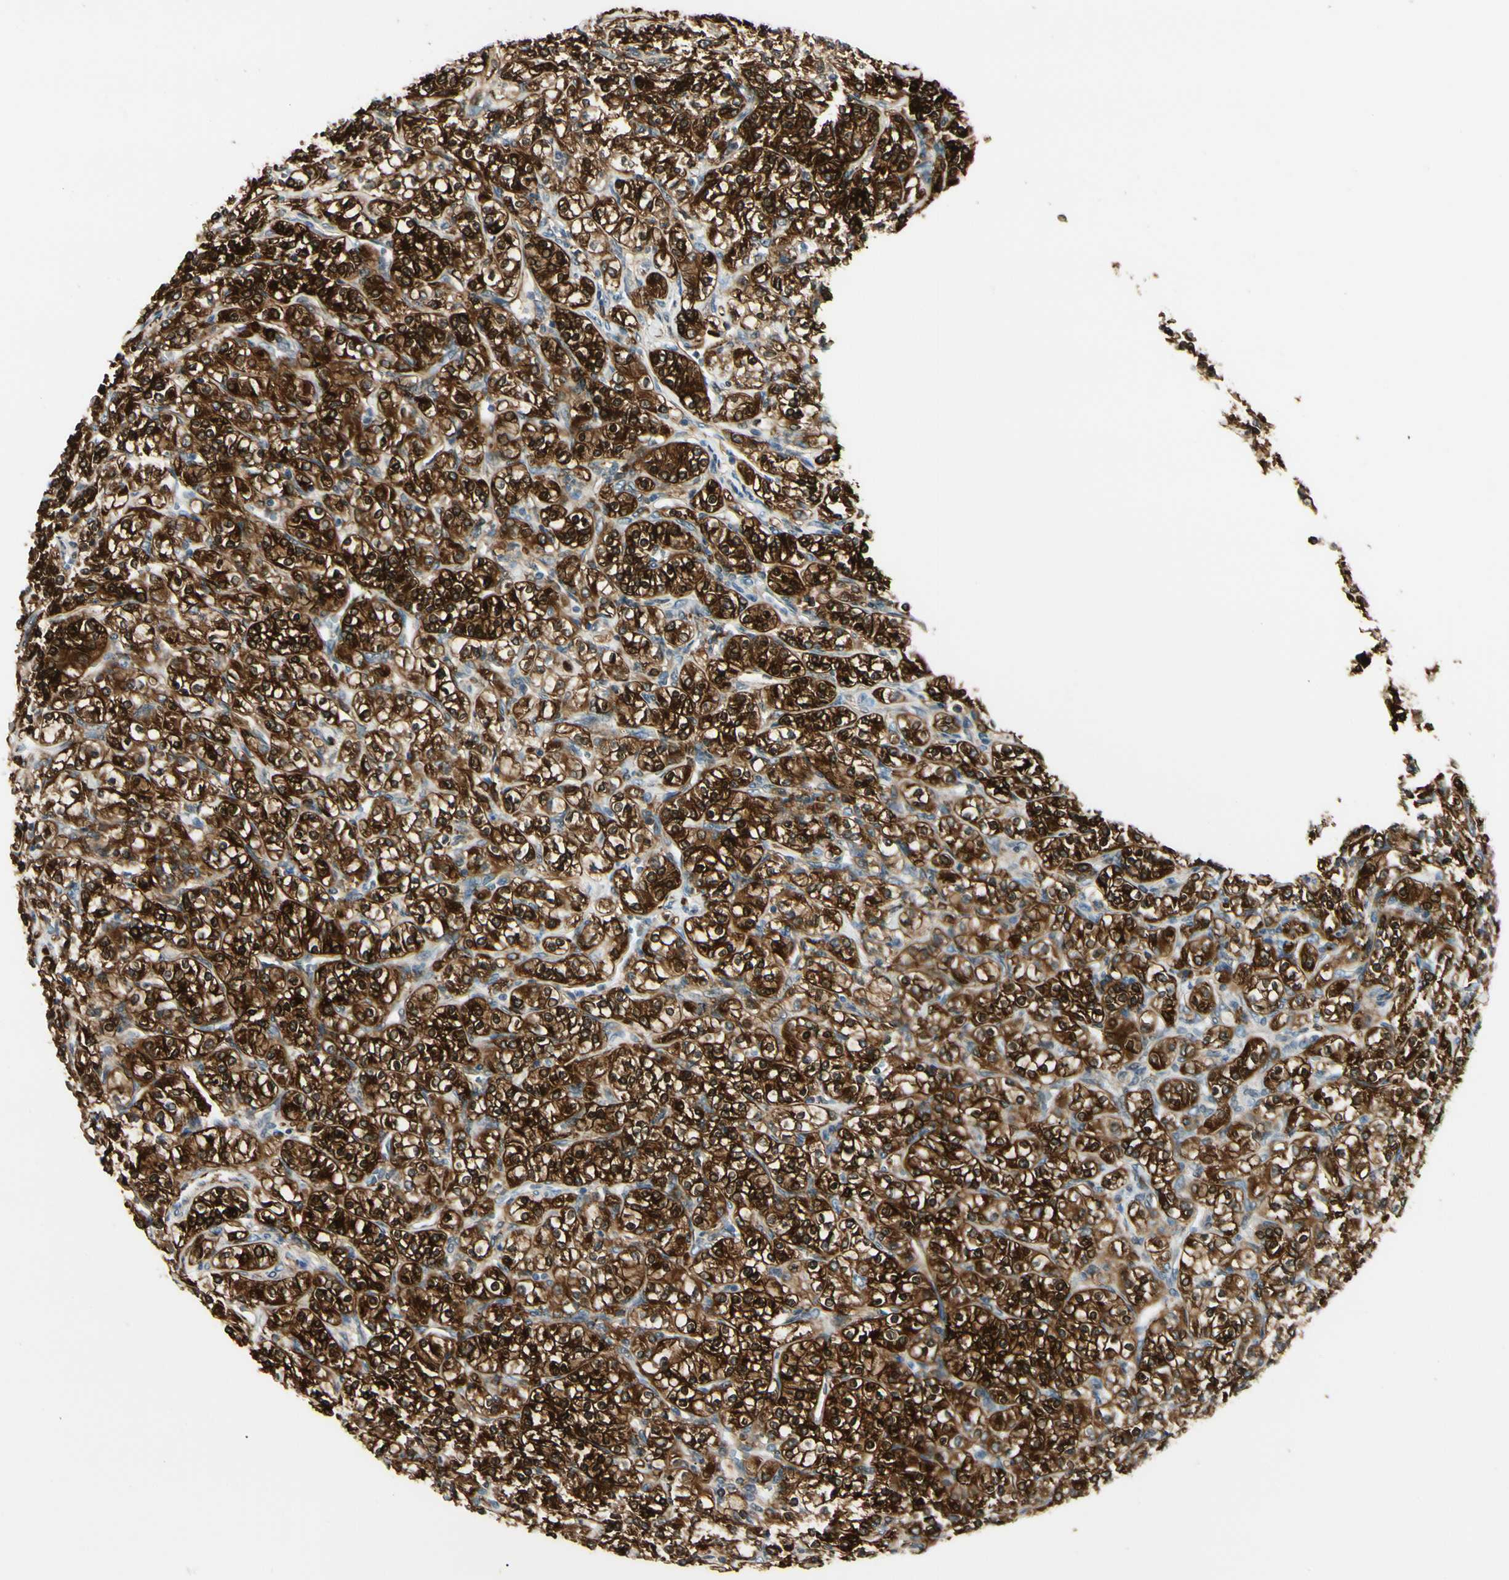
{"staining": {"intensity": "strong", "quantity": ">75%", "location": "cytoplasmic/membranous,nuclear"}, "tissue": "renal cancer", "cell_type": "Tumor cells", "image_type": "cancer", "snomed": [{"axis": "morphology", "description": "Adenocarcinoma, NOS"}, {"axis": "topography", "description": "Kidney"}], "caption": "Immunohistochemistry (IHC) micrograph of adenocarcinoma (renal) stained for a protein (brown), which demonstrates high levels of strong cytoplasmic/membranous and nuclear staining in about >75% of tumor cells.", "gene": "FTH1", "patient": {"sex": "male", "age": 77}}